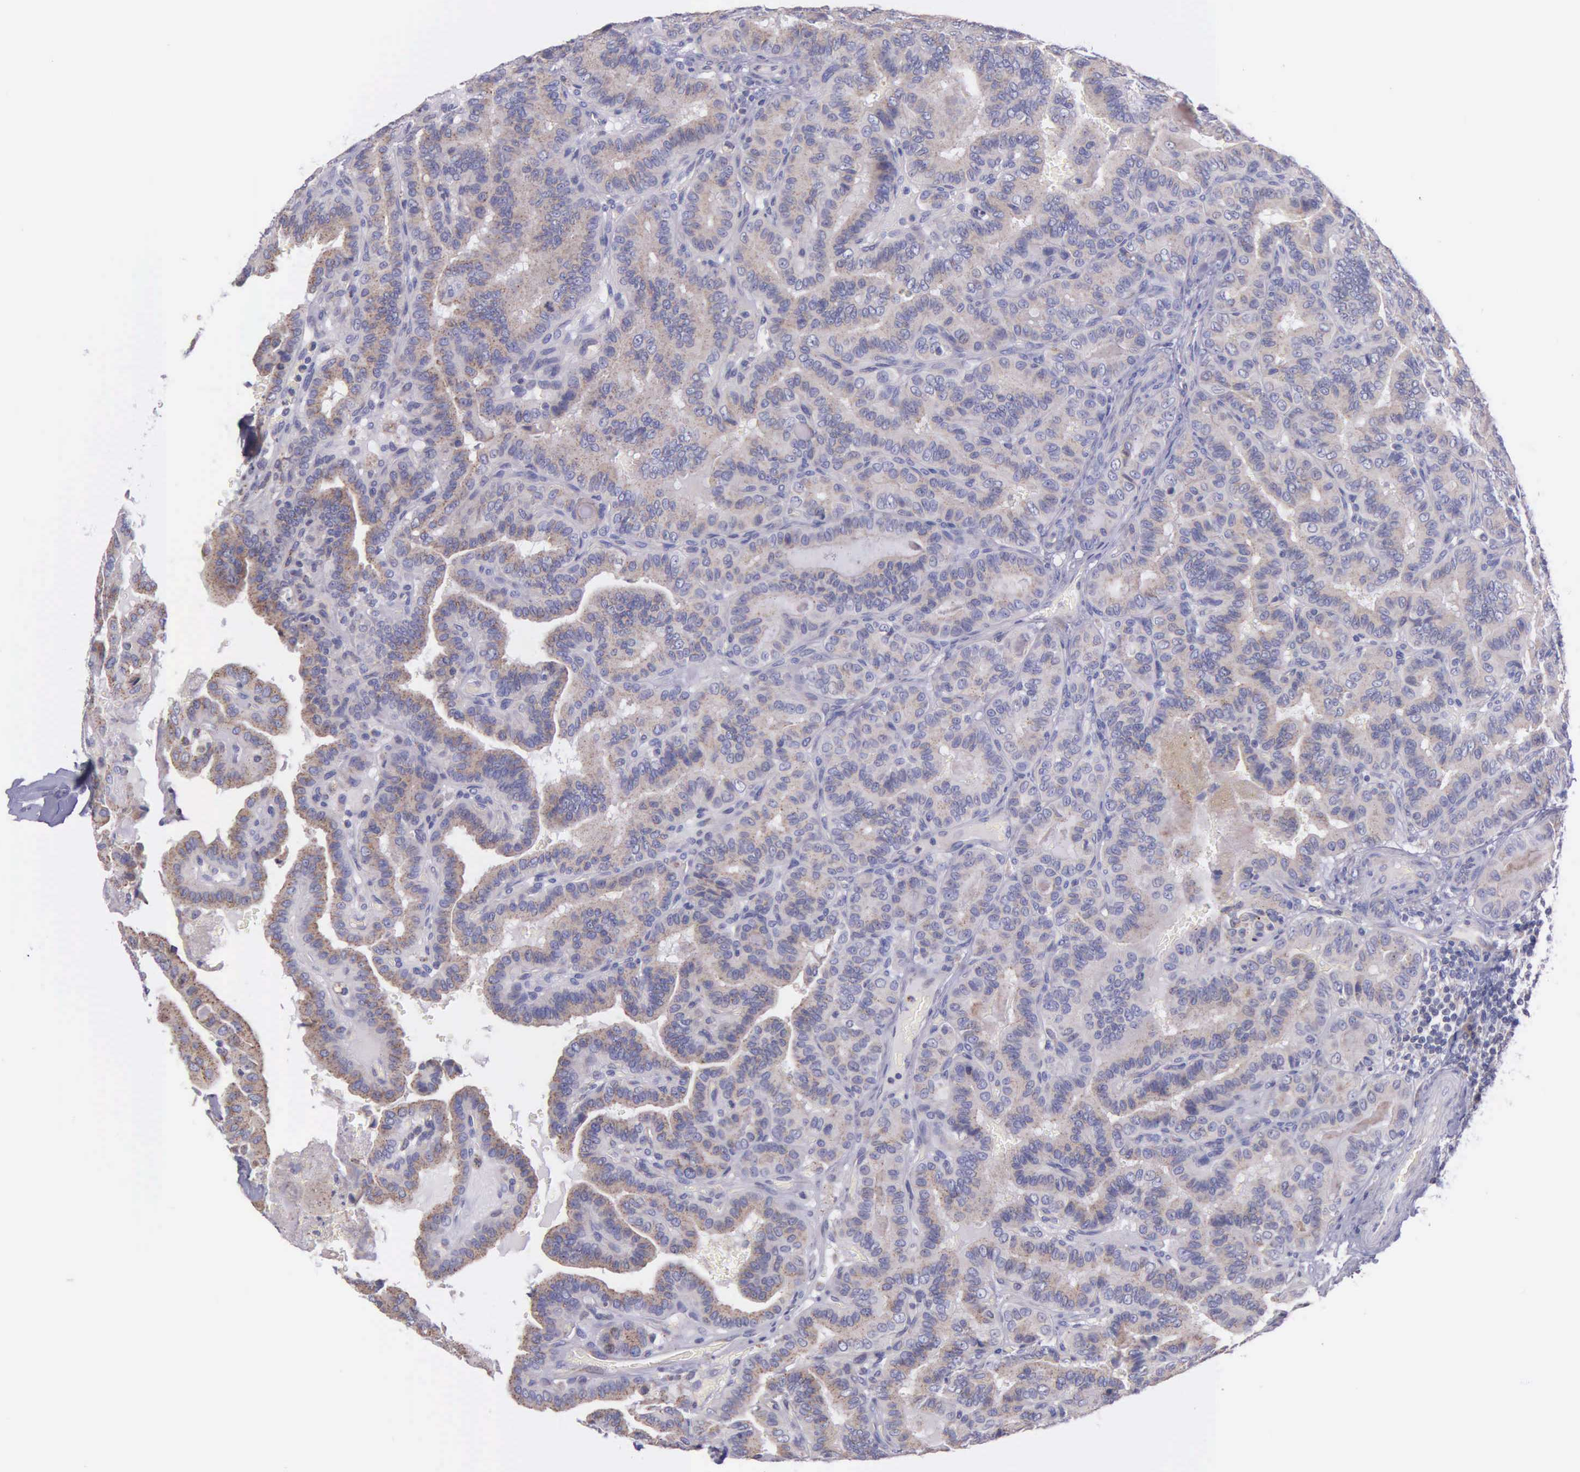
{"staining": {"intensity": "weak", "quantity": "25%-75%", "location": "cytoplasmic/membranous"}, "tissue": "thyroid cancer", "cell_type": "Tumor cells", "image_type": "cancer", "snomed": [{"axis": "morphology", "description": "Papillary adenocarcinoma, NOS"}, {"axis": "topography", "description": "Thyroid gland"}], "caption": "Immunohistochemistry of human papillary adenocarcinoma (thyroid) shows low levels of weak cytoplasmic/membranous staining in approximately 25%-75% of tumor cells. (Stains: DAB in brown, nuclei in blue, Microscopy: brightfield microscopy at high magnification).", "gene": "MIA2", "patient": {"sex": "male", "age": 87}}